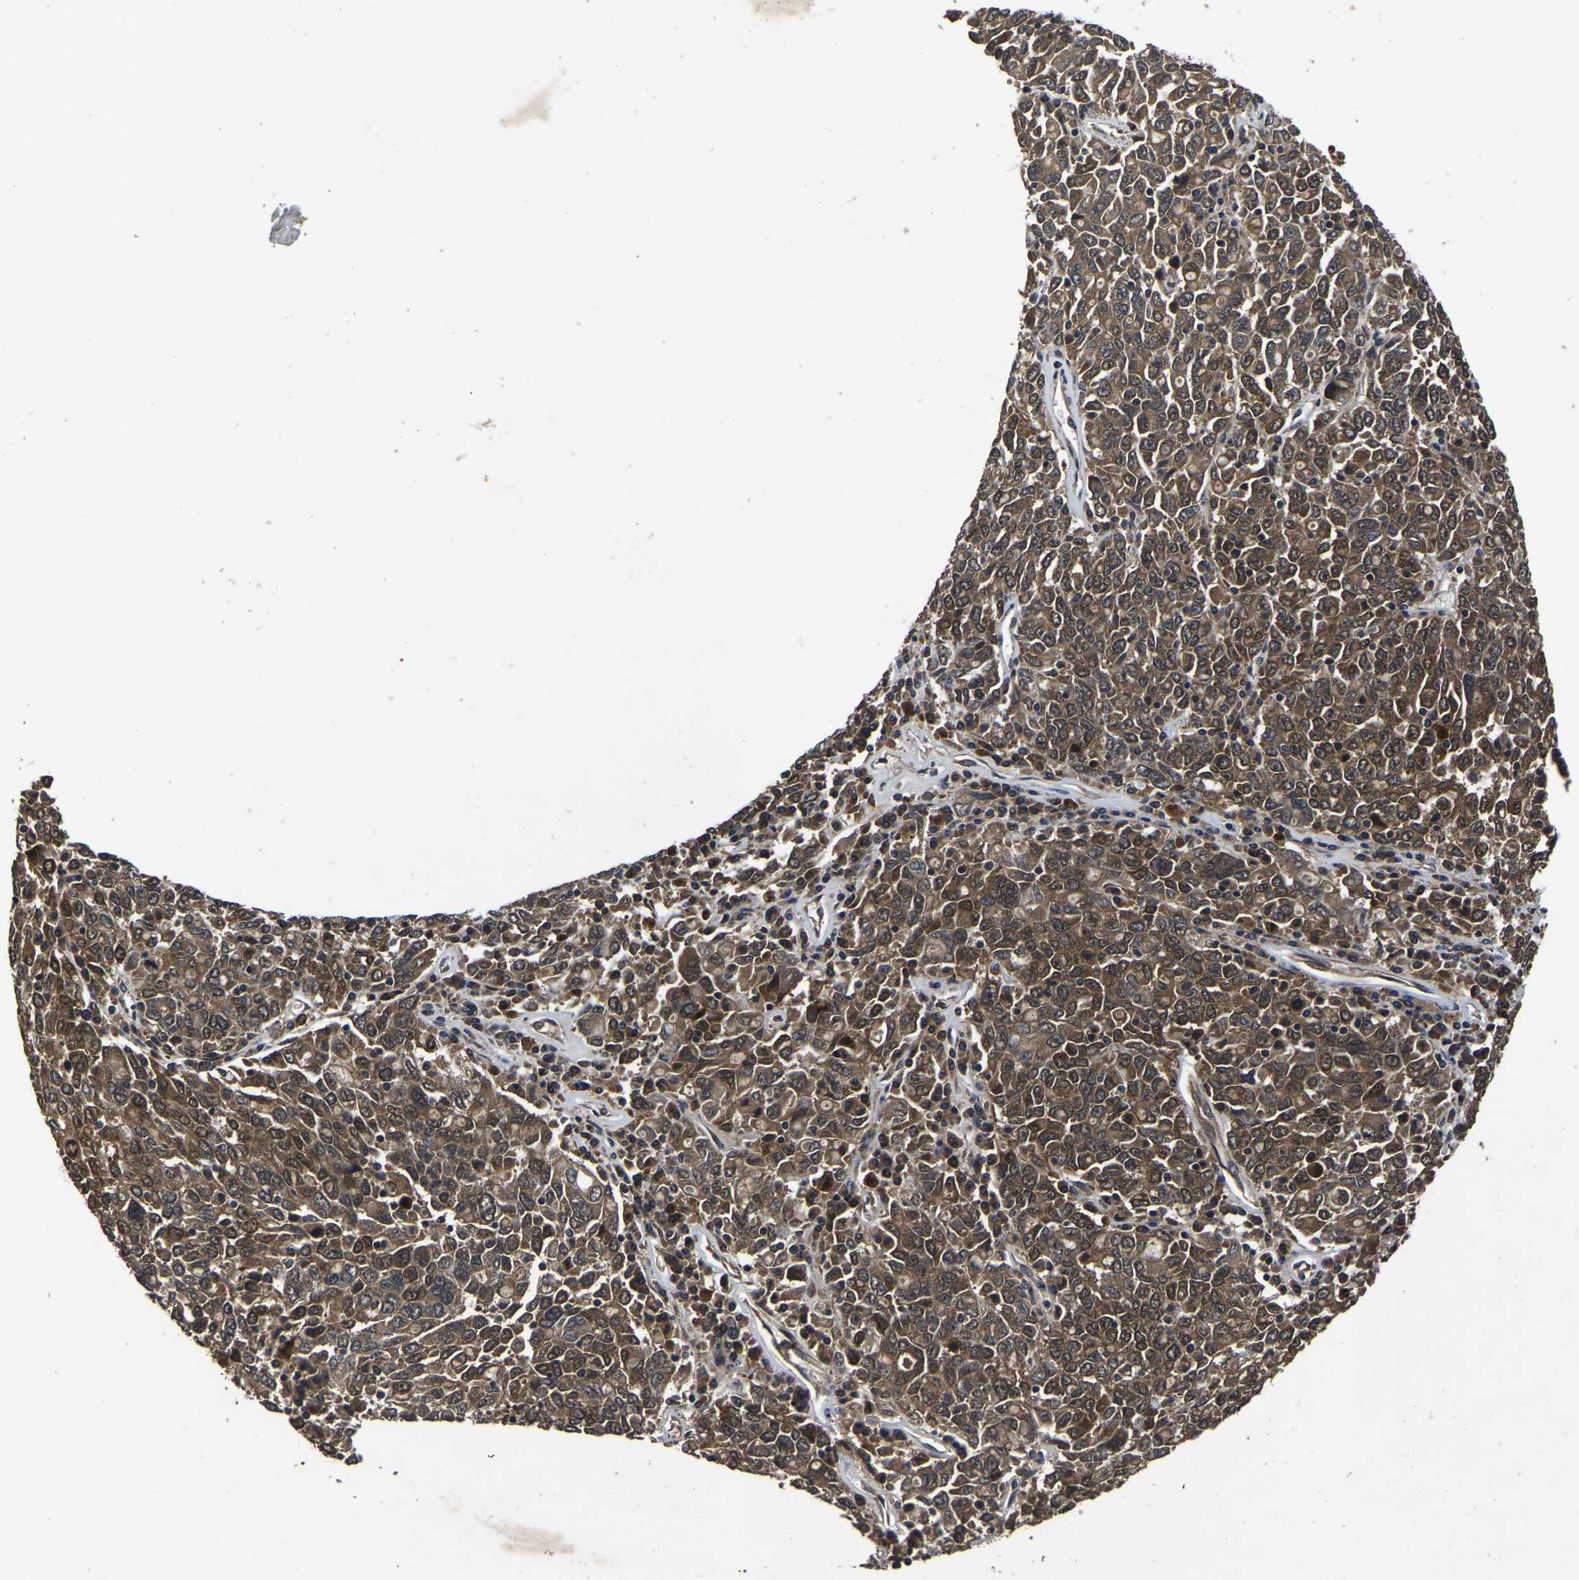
{"staining": {"intensity": "moderate", "quantity": ">75%", "location": "cytoplasmic/membranous,nuclear"}, "tissue": "ovarian cancer", "cell_type": "Tumor cells", "image_type": "cancer", "snomed": [{"axis": "morphology", "description": "Carcinoma, endometroid"}, {"axis": "topography", "description": "Ovary"}], "caption": "A brown stain labels moderate cytoplasmic/membranous and nuclear staining of a protein in ovarian endometroid carcinoma tumor cells.", "gene": "CRYZL1", "patient": {"sex": "female", "age": 62}}